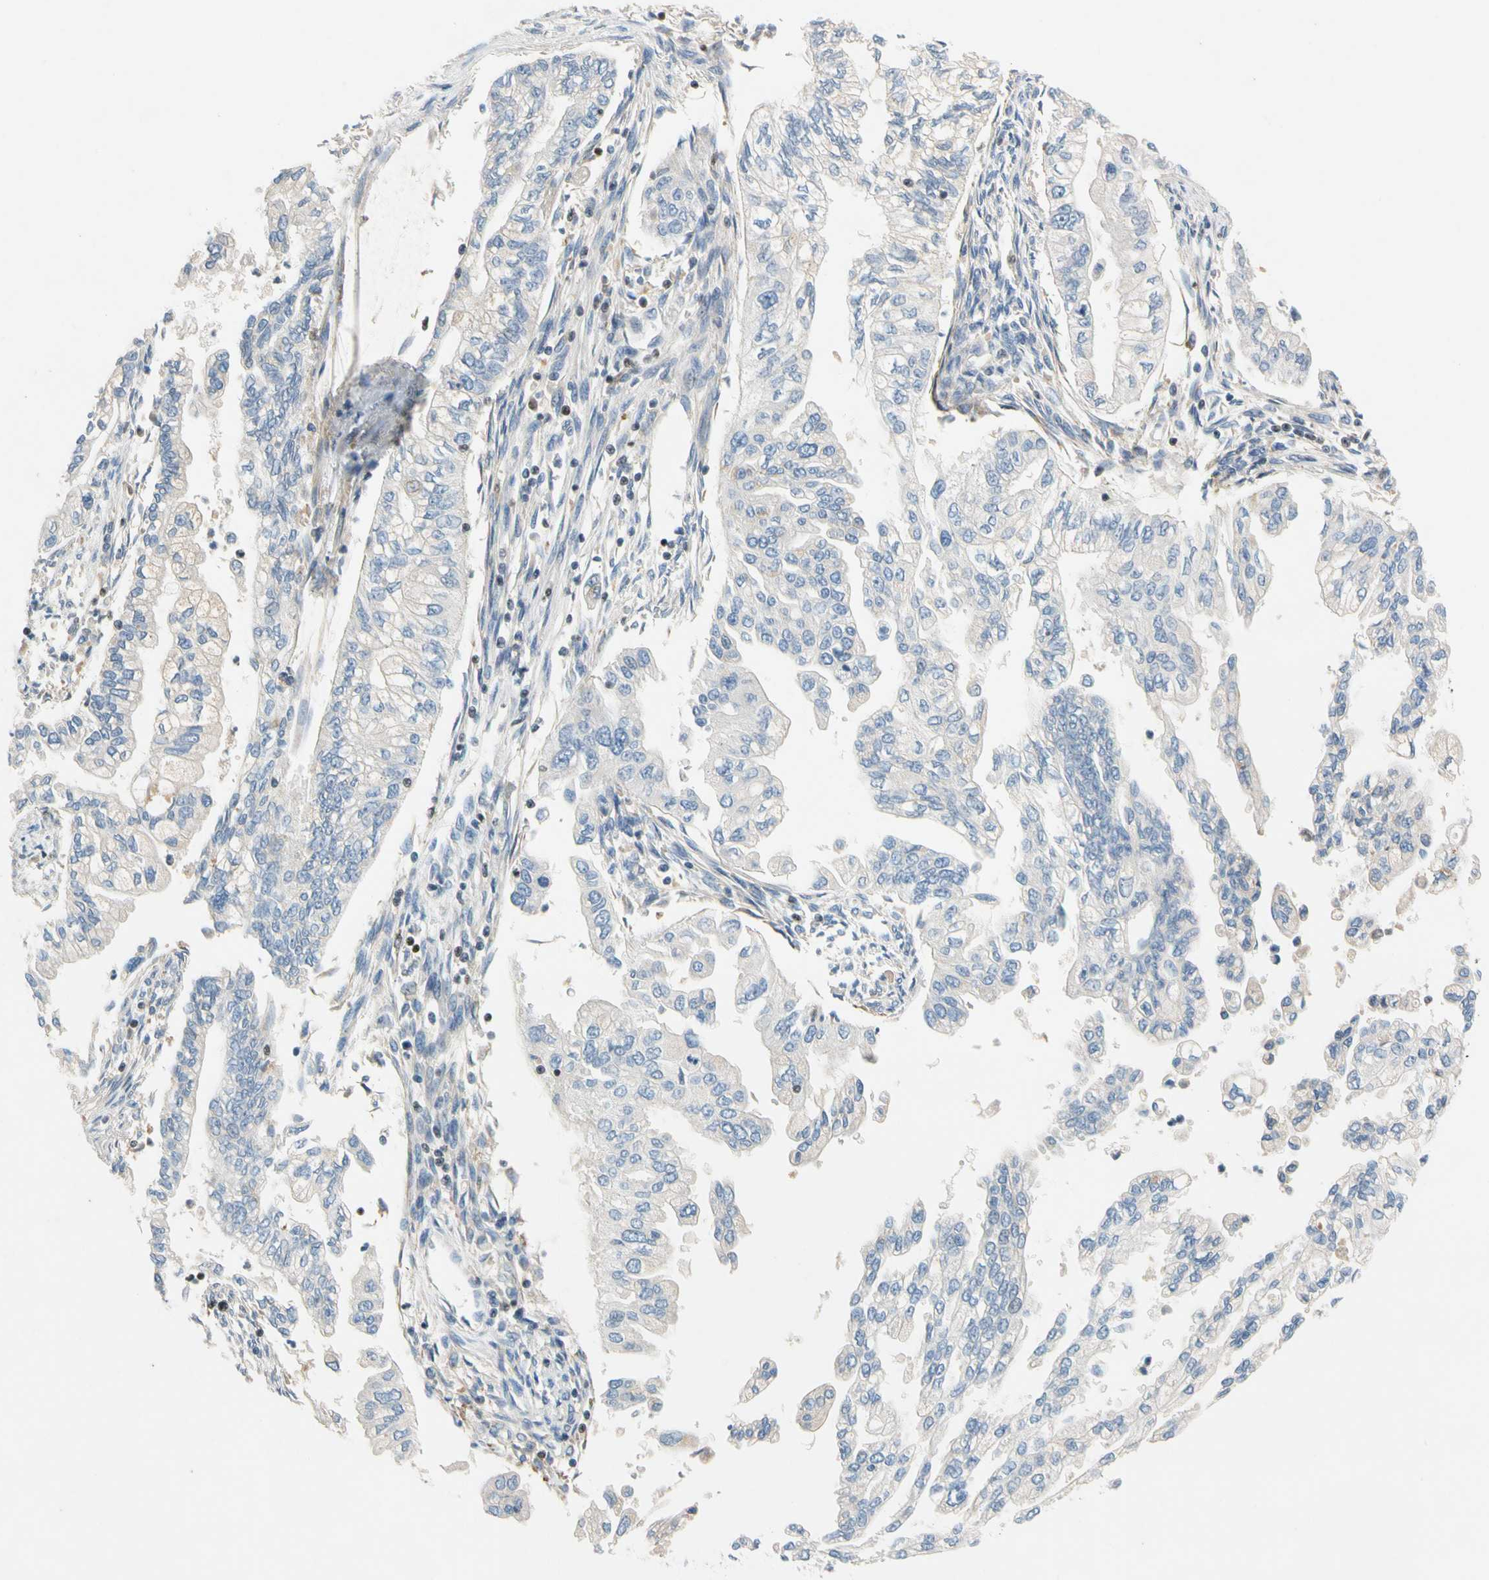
{"staining": {"intensity": "negative", "quantity": "none", "location": "none"}, "tissue": "pancreatic cancer", "cell_type": "Tumor cells", "image_type": "cancer", "snomed": [{"axis": "morphology", "description": "Normal tissue, NOS"}, {"axis": "topography", "description": "Pancreas"}], "caption": "High power microscopy photomicrograph of an immunohistochemistry (IHC) histopathology image of pancreatic cancer, revealing no significant expression in tumor cells. (DAB (3,3'-diaminobenzidine) immunohistochemistry (IHC), high magnification).", "gene": "SP140", "patient": {"sex": "male", "age": 42}}